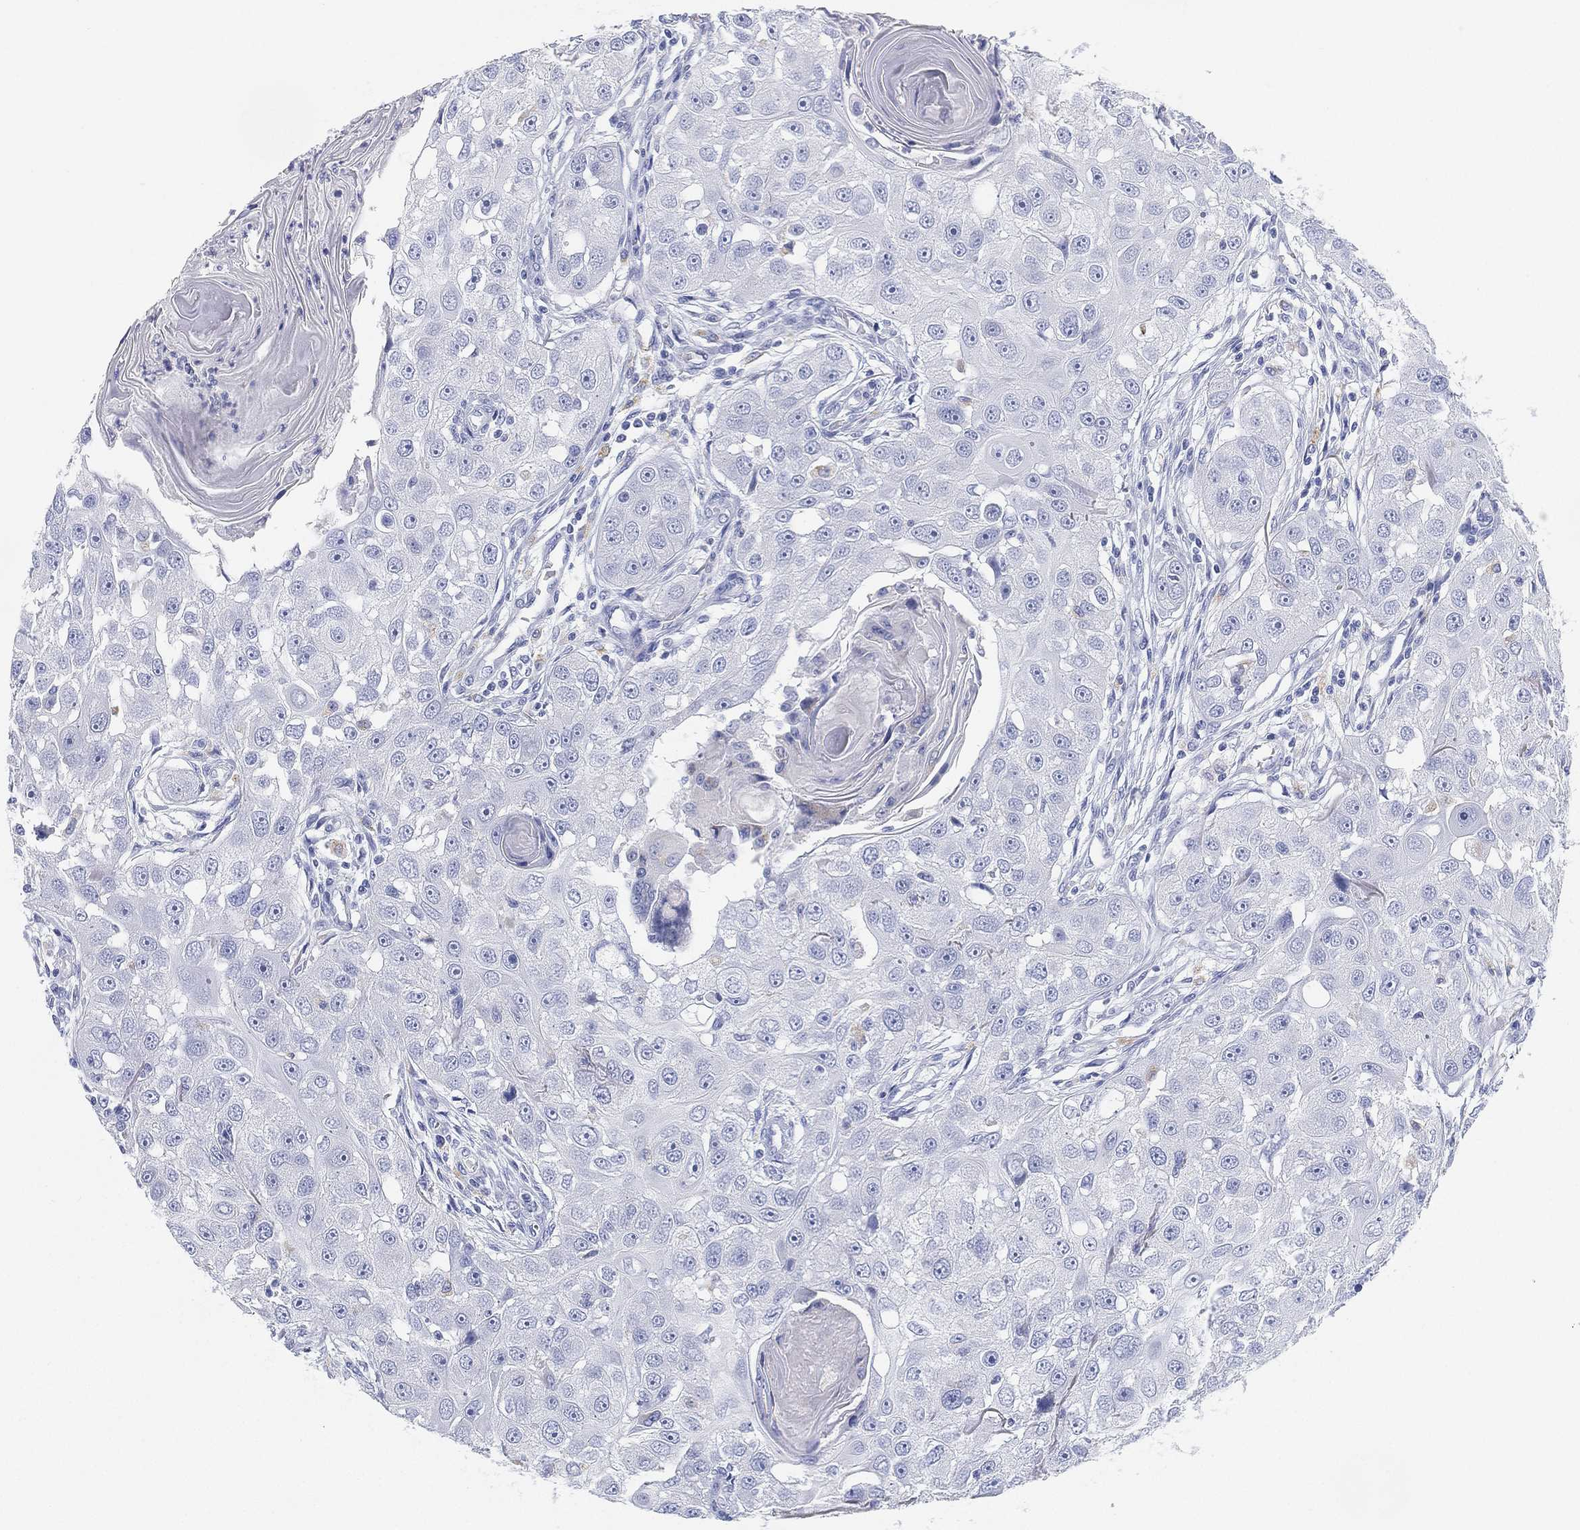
{"staining": {"intensity": "negative", "quantity": "none", "location": "none"}, "tissue": "head and neck cancer", "cell_type": "Tumor cells", "image_type": "cancer", "snomed": [{"axis": "morphology", "description": "Squamous cell carcinoma, NOS"}, {"axis": "topography", "description": "Head-Neck"}], "caption": "There is no significant staining in tumor cells of squamous cell carcinoma (head and neck). (DAB (3,3'-diaminobenzidine) IHC with hematoxylin counter stain).", "gene": "GPR61", "patient": {"sex": "male", "age": 51}}